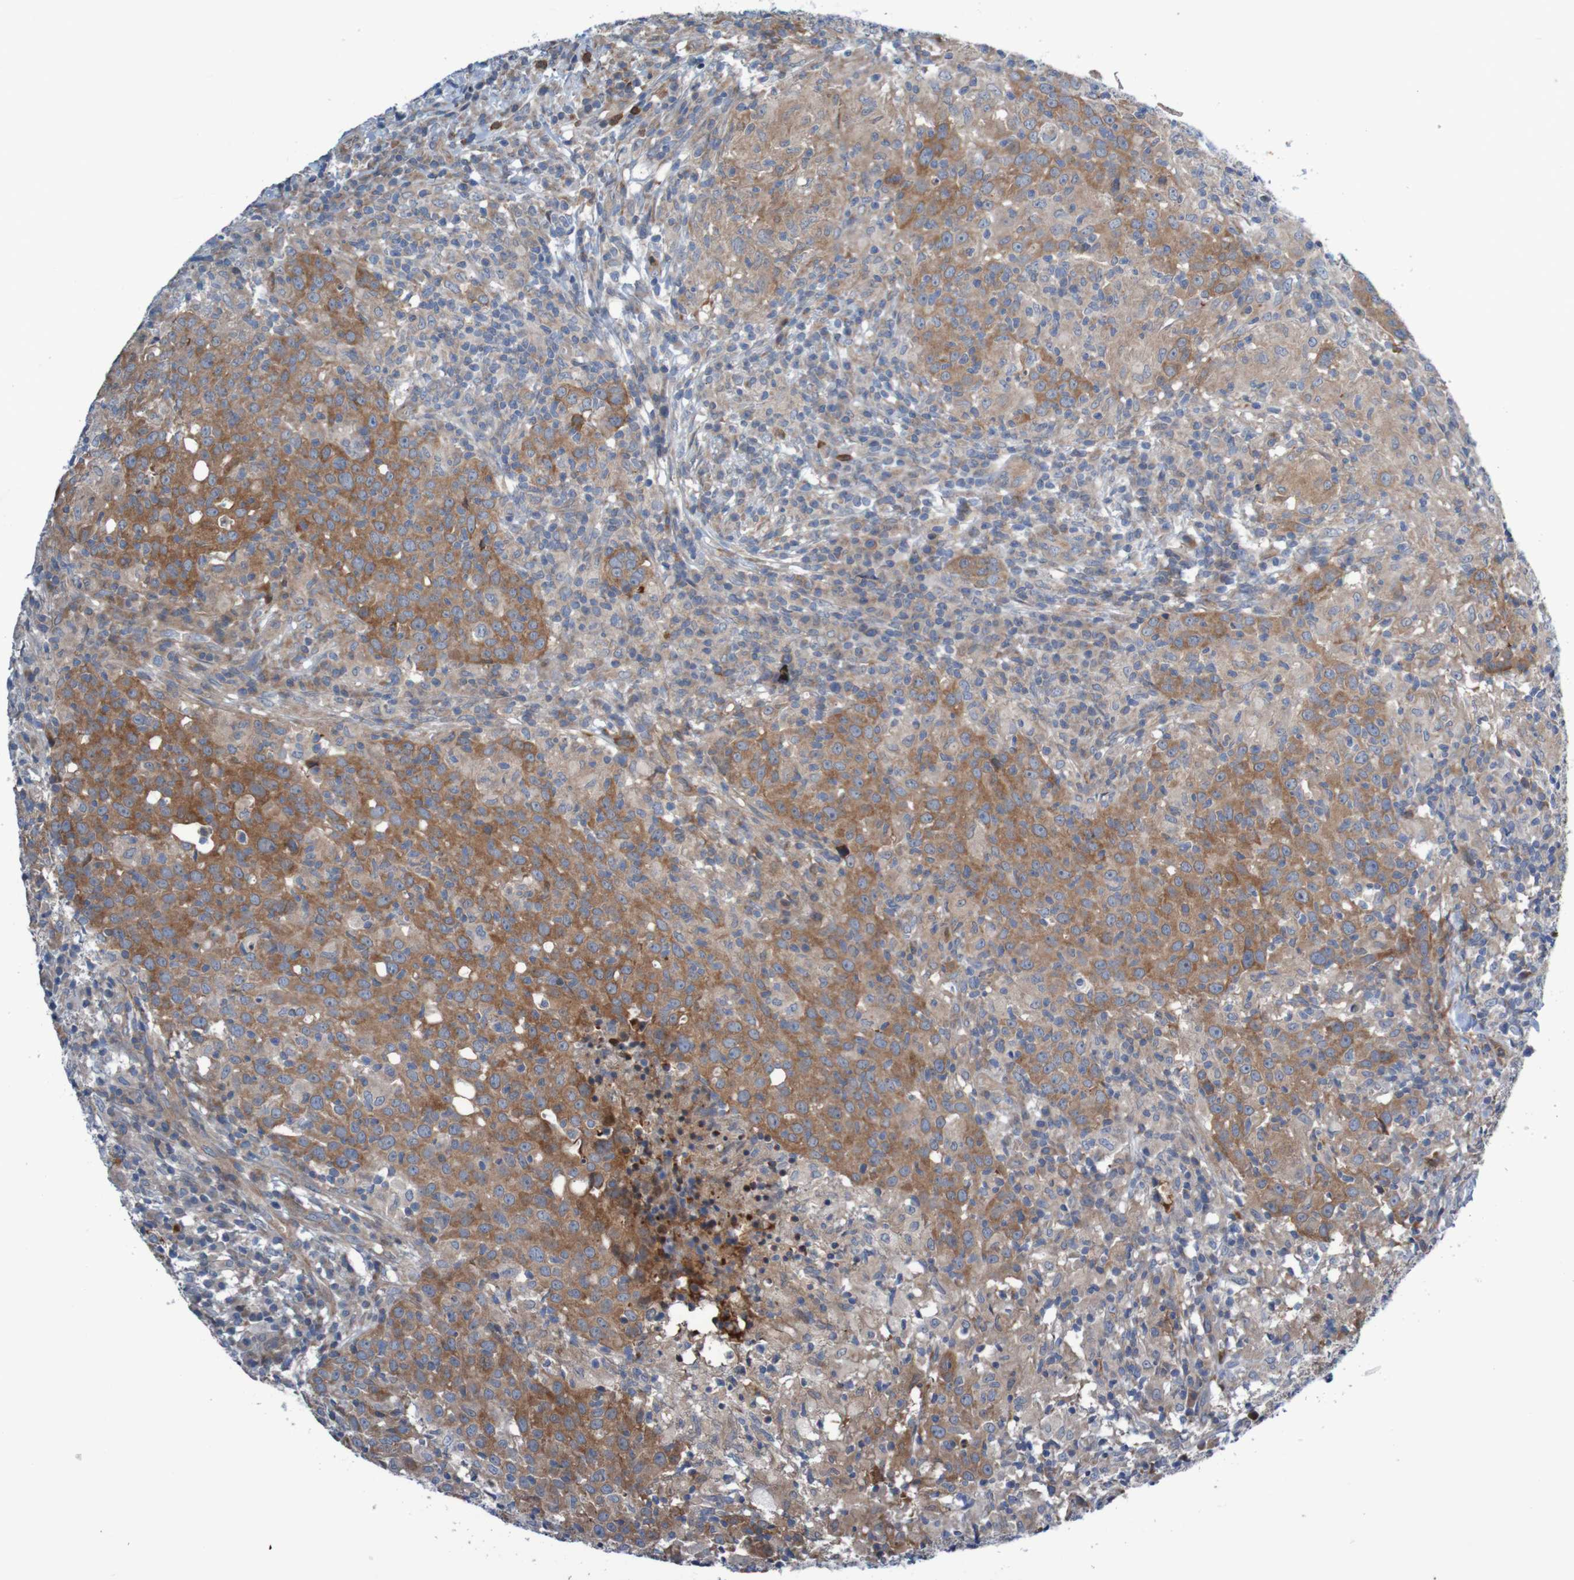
{"staining": {"intensity": "strong", "quantity": ">75%", "location": "cytoplasmic/membranous"}, "tissue": "head and neck cancer", "cell_type": "Tumor cells", "image_type": "cancer", "snomed": [{"axis": "morphology", "description": "Adenocarcinoma, NOS"}, {"axis": "topography", "description": "Salivary gland"}, {"axis": "topography", "description": "Head-Neck"}], "caption": "Protein expression analysis of adenocarcinoma (head and neck) displays strong cytoplasmic/membranous positivity in approximately >75% of tumor cells.", "gene": "ANGPT4", "patient": {"sex": "female", "age": 65}}